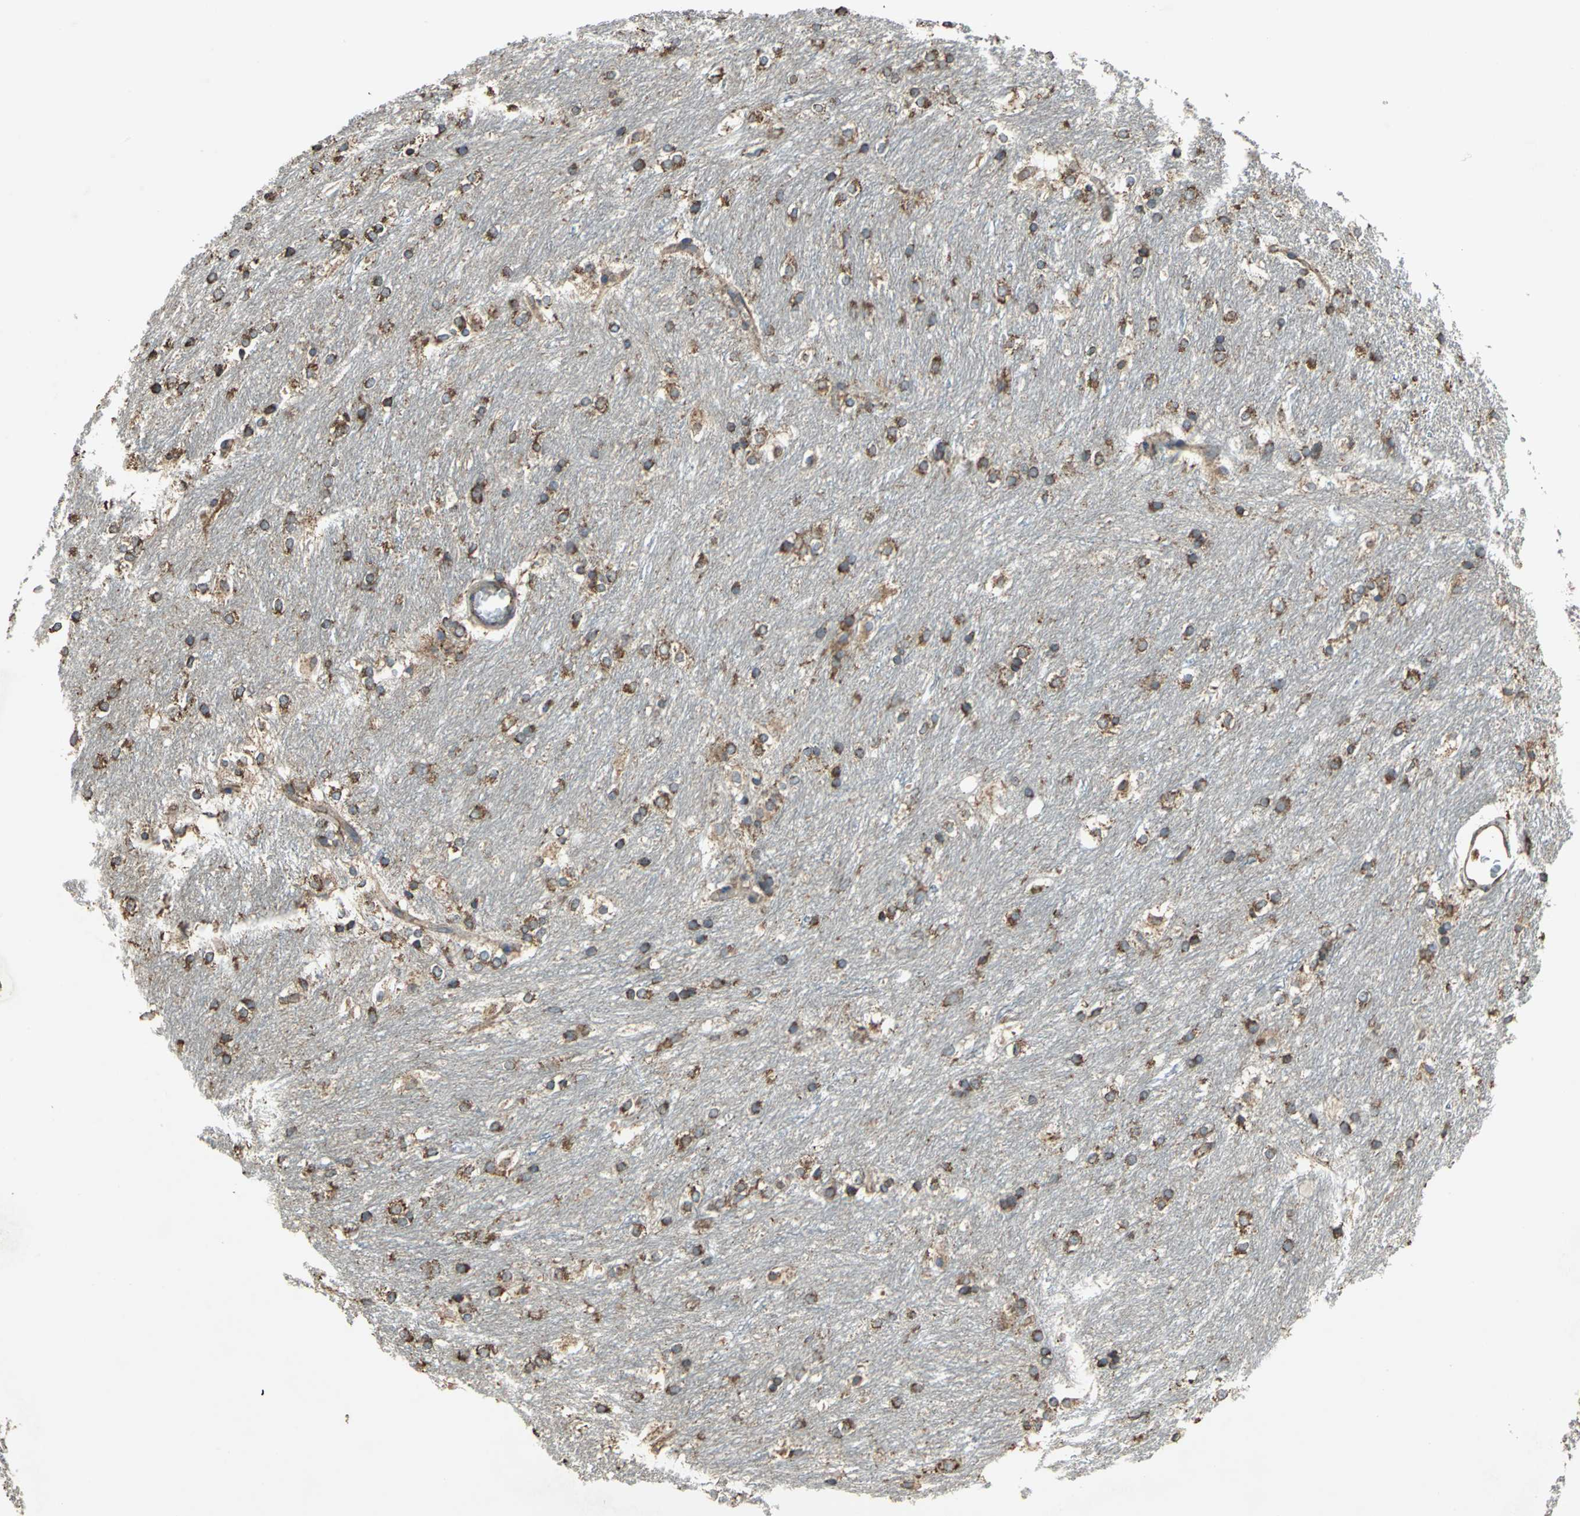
{"staining": {"intensity": "strong", "quantity": ">75%", "location": "cytoplasmic/membranous"}, "tissue": "caudate", "cell_type": "Glial cells", "image_type": "normal", "snomed": [{"axis": "morphology", "description": "Normal tissue, NOS"}, {"axis": "topography", "description": "Lateral ventricle wall"}], "caption": "Approximately >75% of glial cells in normal caudate display strong cytoplasmic/membranous protein expression as visualized by brown immunohistochemical staining.", "gene": "GPANK1", "patient": {"sex": "female", "age": 19}}